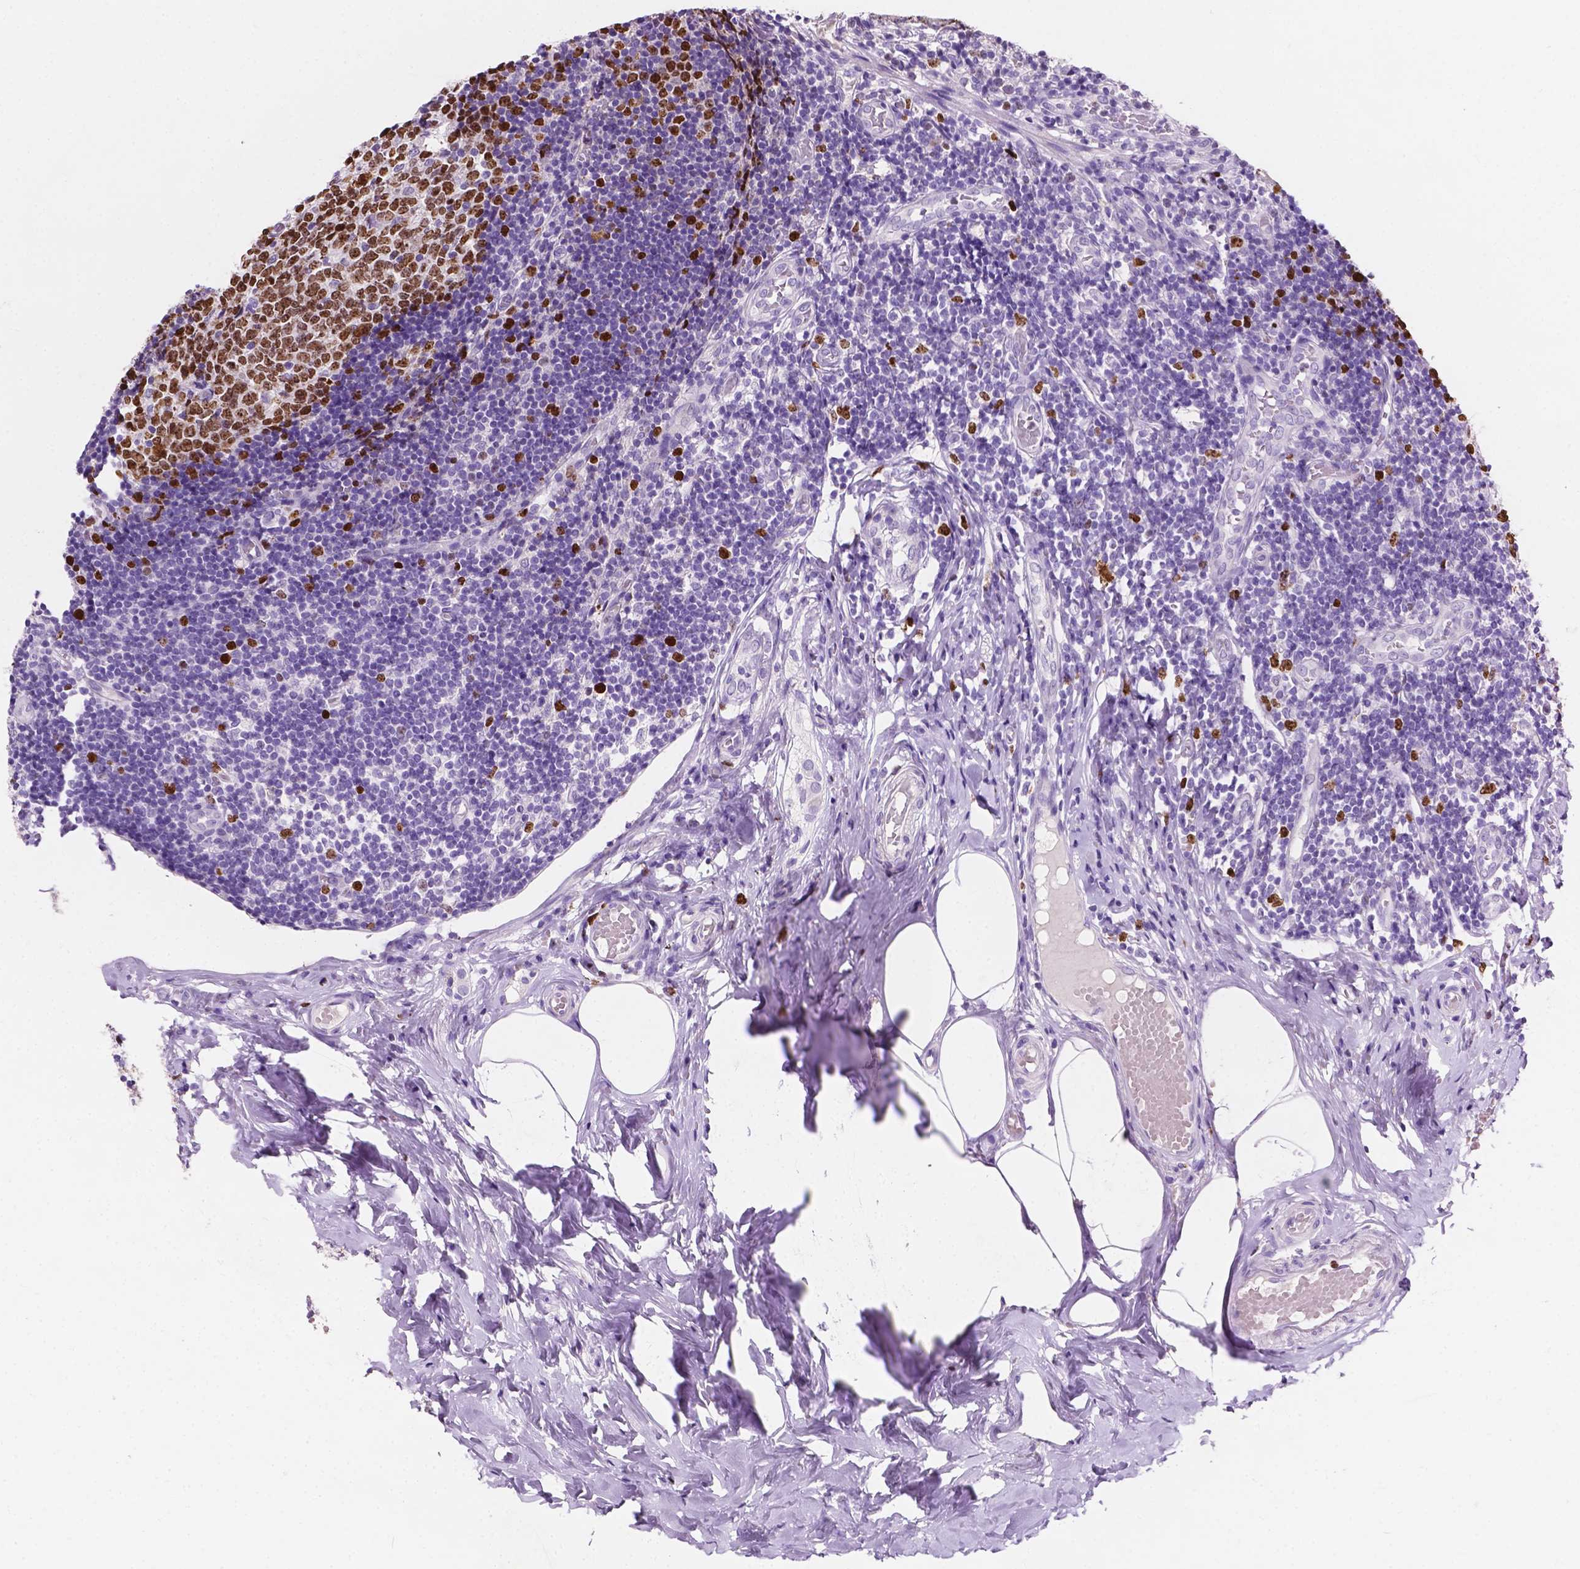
{"staining": {"intensity": "strong", "quantity": "25%-75%", "location": "nuclear"}, "tissue": "appendix", "cell_type": "Glandular cells", "image_type": "normal", "snomed": [{"axis": "morphology", "description": "Normal tissue, NOS"}, {"axis": "topography", "description": "Appendix"}], "caption": "The histopathology image demonstrates staining of unremarkable appendix, revealing strong nuclear protein staining (brown color) within glandular cells.", "gene": "SIAH2", "patient": {"sex": "female", "age": 32}}